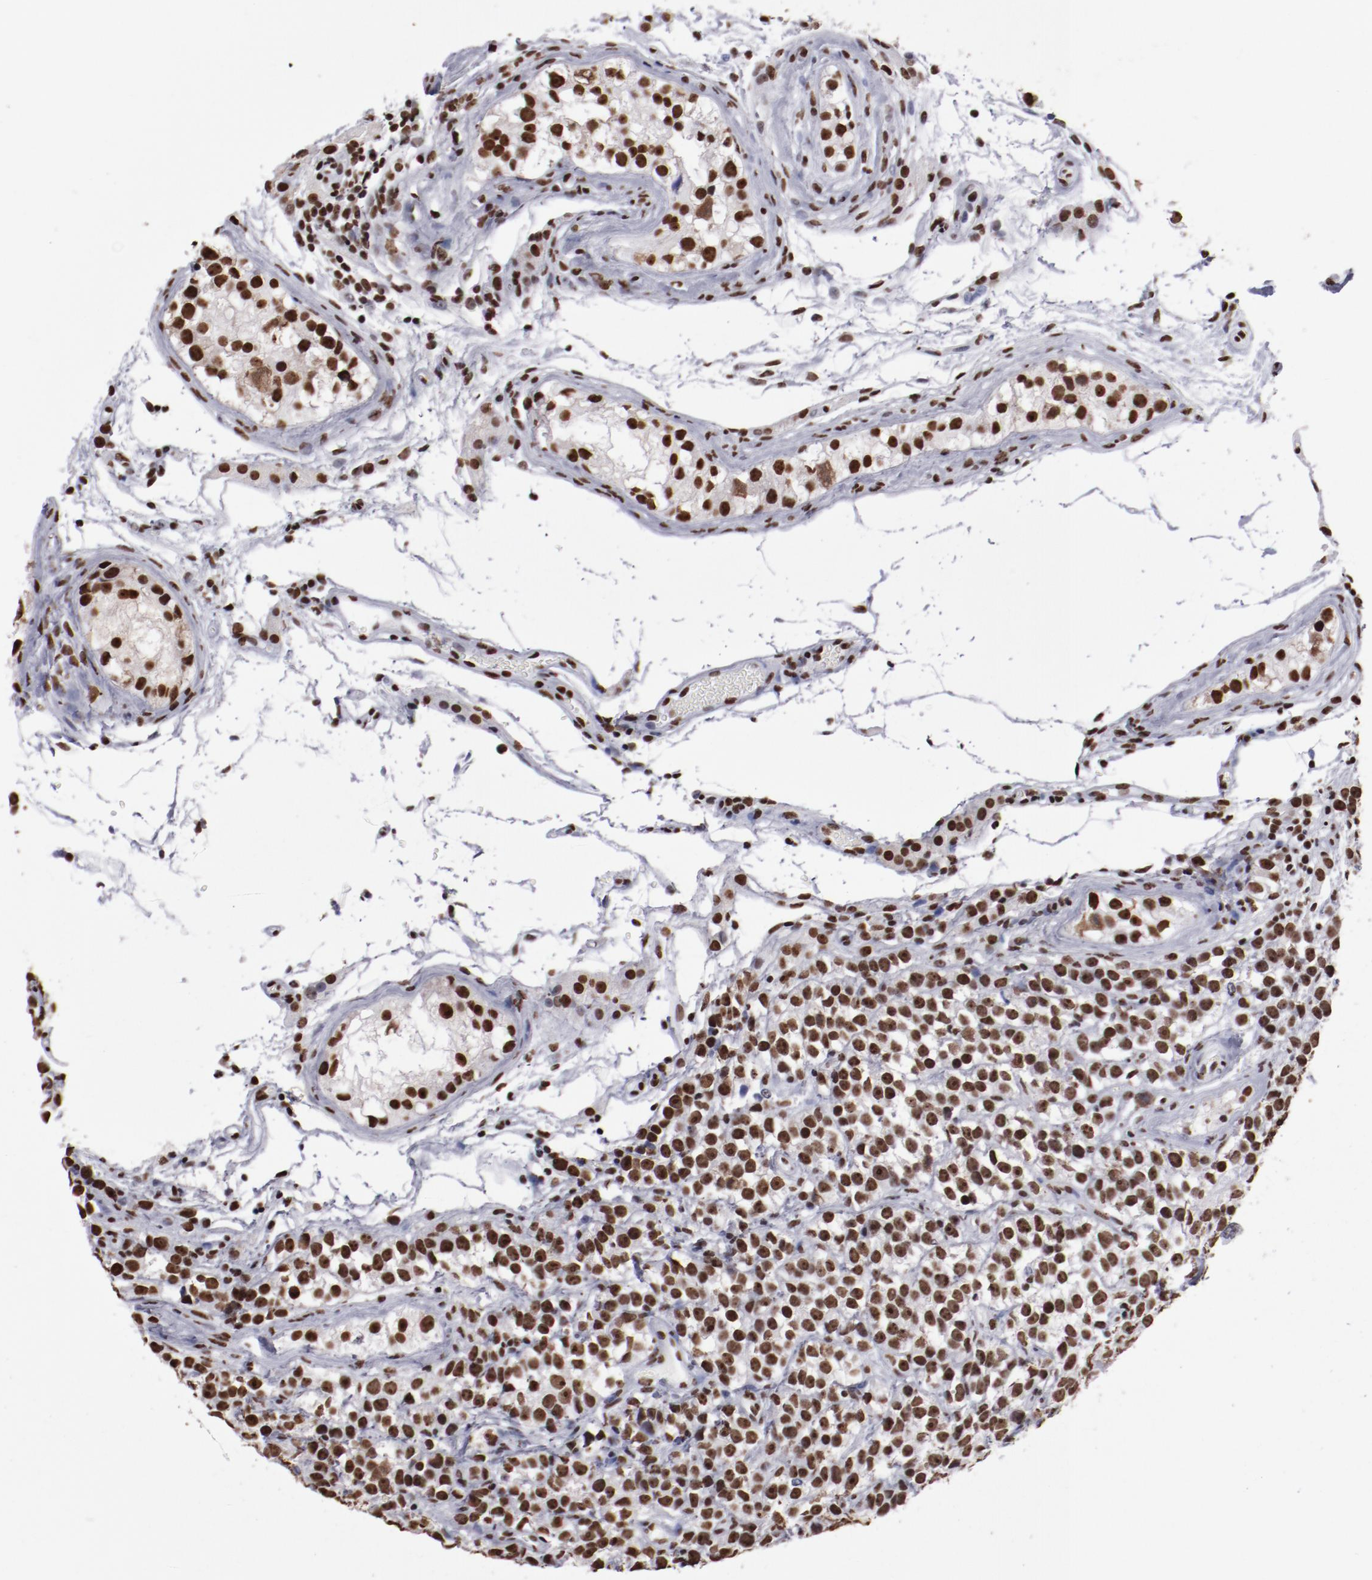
{"staining": {"intensity": "strong", "quantity": ">75%", "location": "nuclear"}, "tissue": "testis cancer", "cell_type": "Tumor cells", "image_type": "cancer", "snomed": [{"axis": "morphology", "description": "Seminoma, NOS"}, {"axis": "topography", "description": "Testis"}], "caption": "Human testis seminoma stained with a brown dye demonstrates strong nuclear positive positivity in approximately >75% of tumor cells.", "gene": "HNRNPA2B1", "patient": {"sex": "male", "age": 25}}